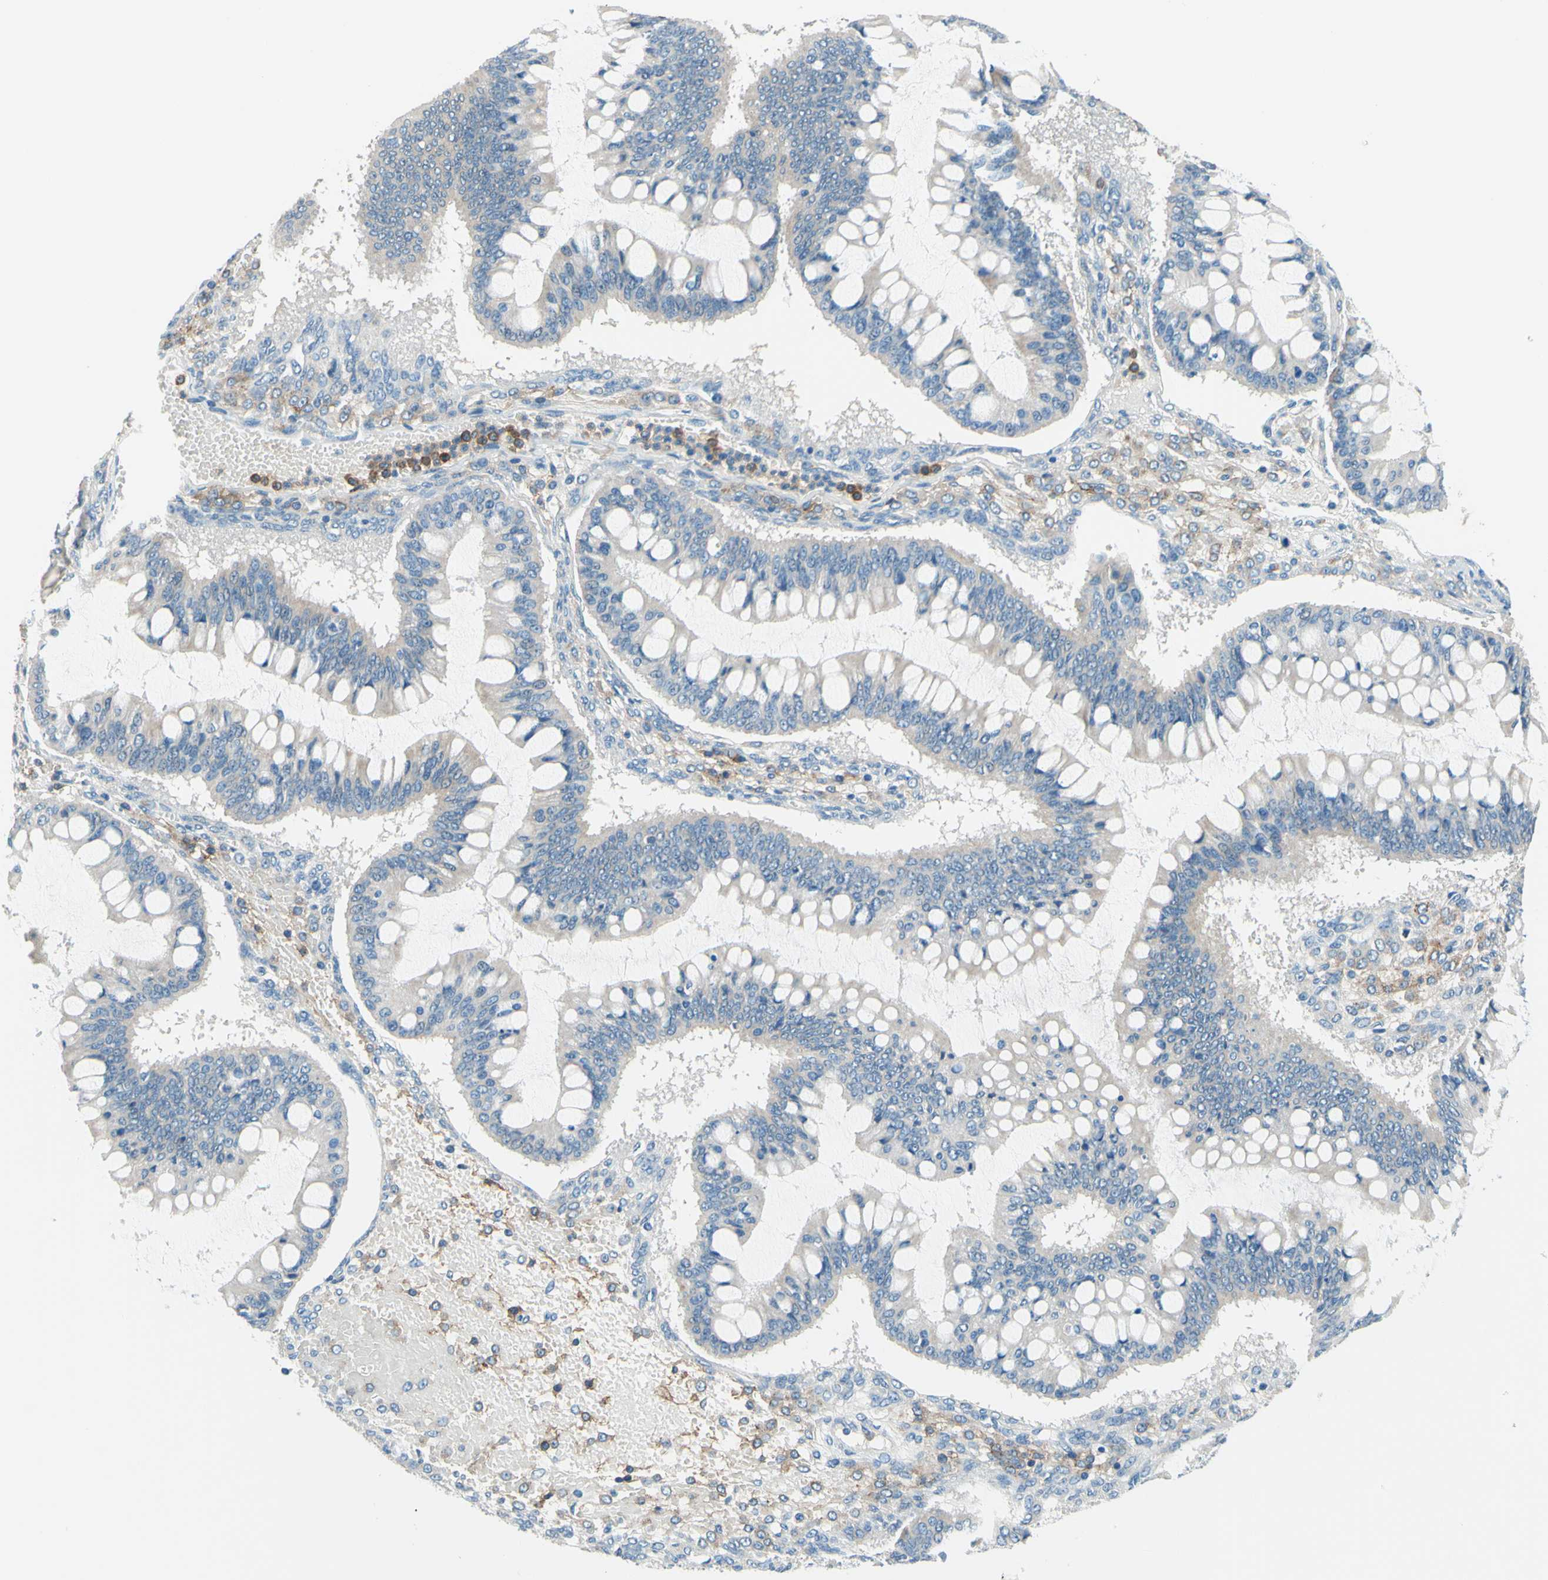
{"staining": {"intensity": "weak", "quantity": "<25%", "location": "cytoplasmic/membranous"}, "tissue": "ovarian cancer", "cell_type": "Tumor cells", "image_type": "cancer", "snomed": [{"axis": "morphology", "description": "Cystadenocarcinoma, mucinous, NOS"}, {"axis": "topography", "description": "Ovary"}], "caption": "DAB immunohistochemical staining of human ovarian cancer (mucinous cystadenocarcinoma) displays no significant expression in tumor cells.", "gene": "SIGLEC9", "patient": {"sex": "female", "age": 73}}